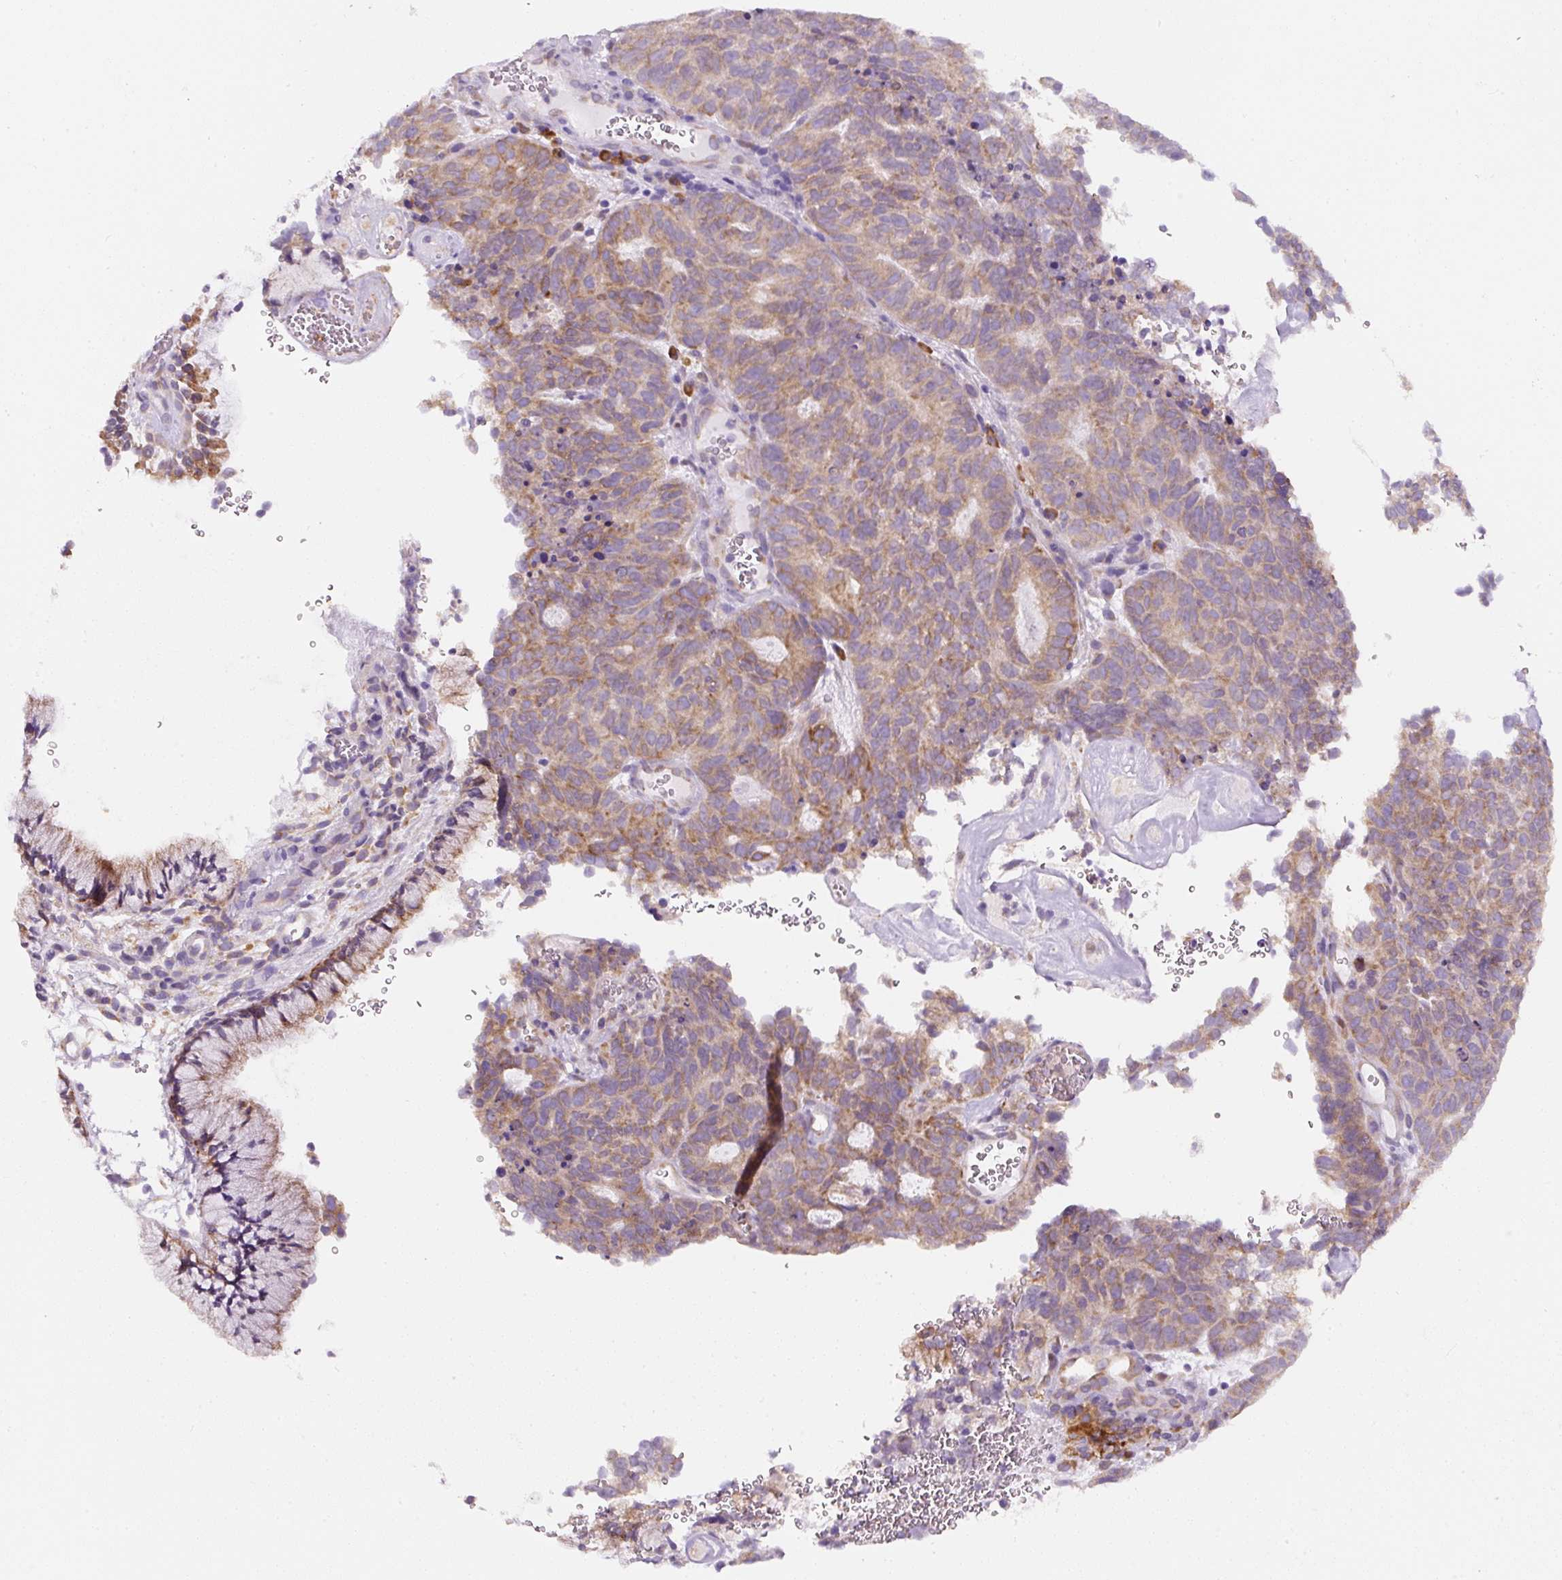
{"staining": {"intensity": "moderate", "quantity": ">75%", "location": "cytoplasmic/membranous"}, "tissue": "cervical cancer", "cell_type": "Tumor cells", "image_type": "cancer", "snomed": [{"axis": "morphology", "description": "Adenocarcinoma, NOS"}, {"axis": "topography", "description": "Cervix"}], "caption": "Brown immunohistochemical staining in human cervical cancer (adenocarcinoma) exhibits moderate cytoplasmic/membranous positivity in approximately >75% of tumor cells. Nuclei are stained in blue.", "gene": "DDOST", "patient": {"sex": "female", "age": 38}}